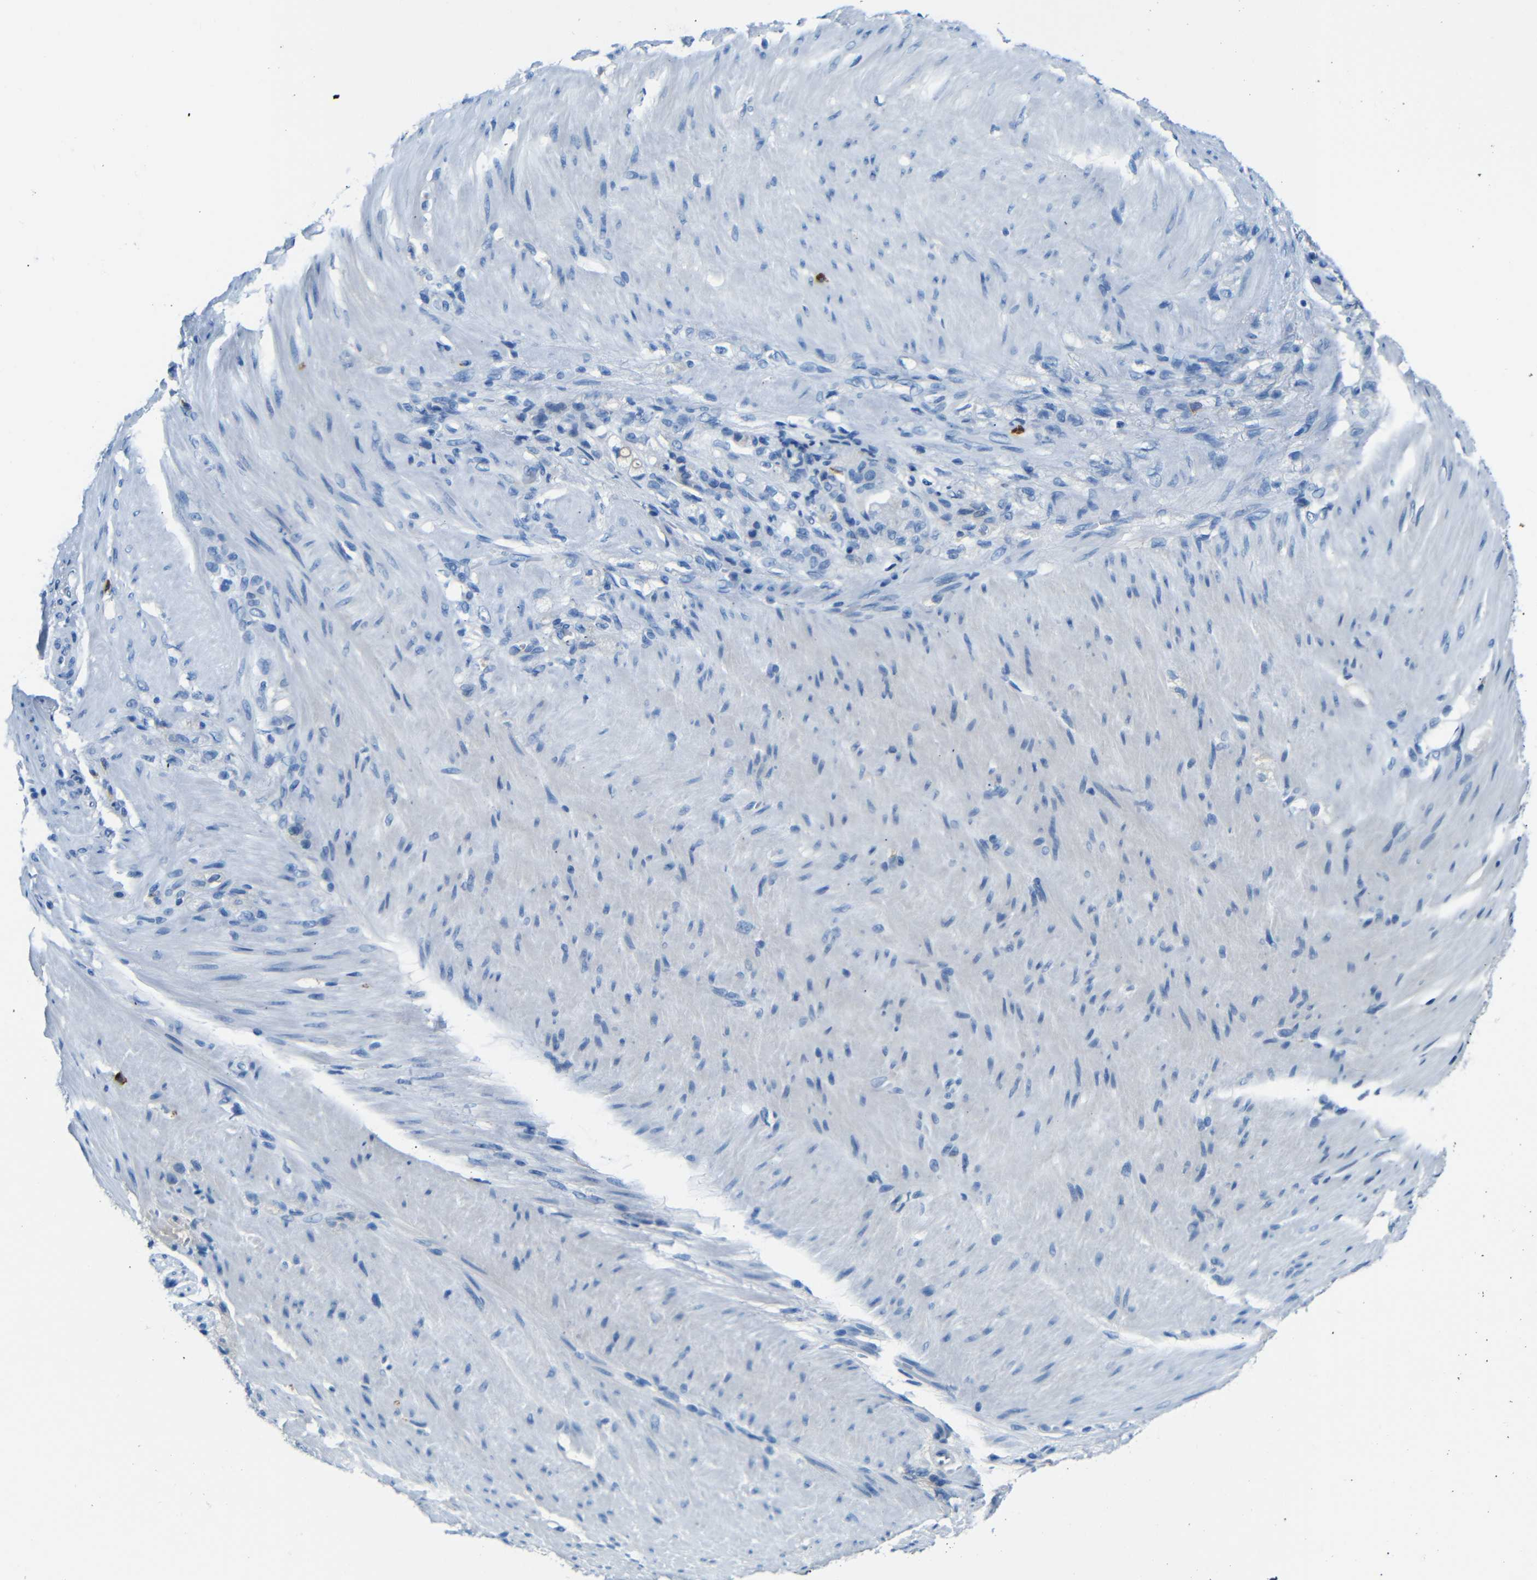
{"staining": {"intensity": "negative", "quantity": "none", "location": "none"}, "tissue": "stomach cancer", "cell_type": "Tumor cells", "image_type": "cancer", "snomed": [{"axis": "morphology", "description": "Adenocarcinoma, NOS"}, {"axis": "topography", "description": "Stomach"}], "caption": "IHC of human adenocarcinoma (stomach) displays no positivity in tumor cells.", "gene": "SERPINA1", "patient": {"sex": "male", "age": 82}}